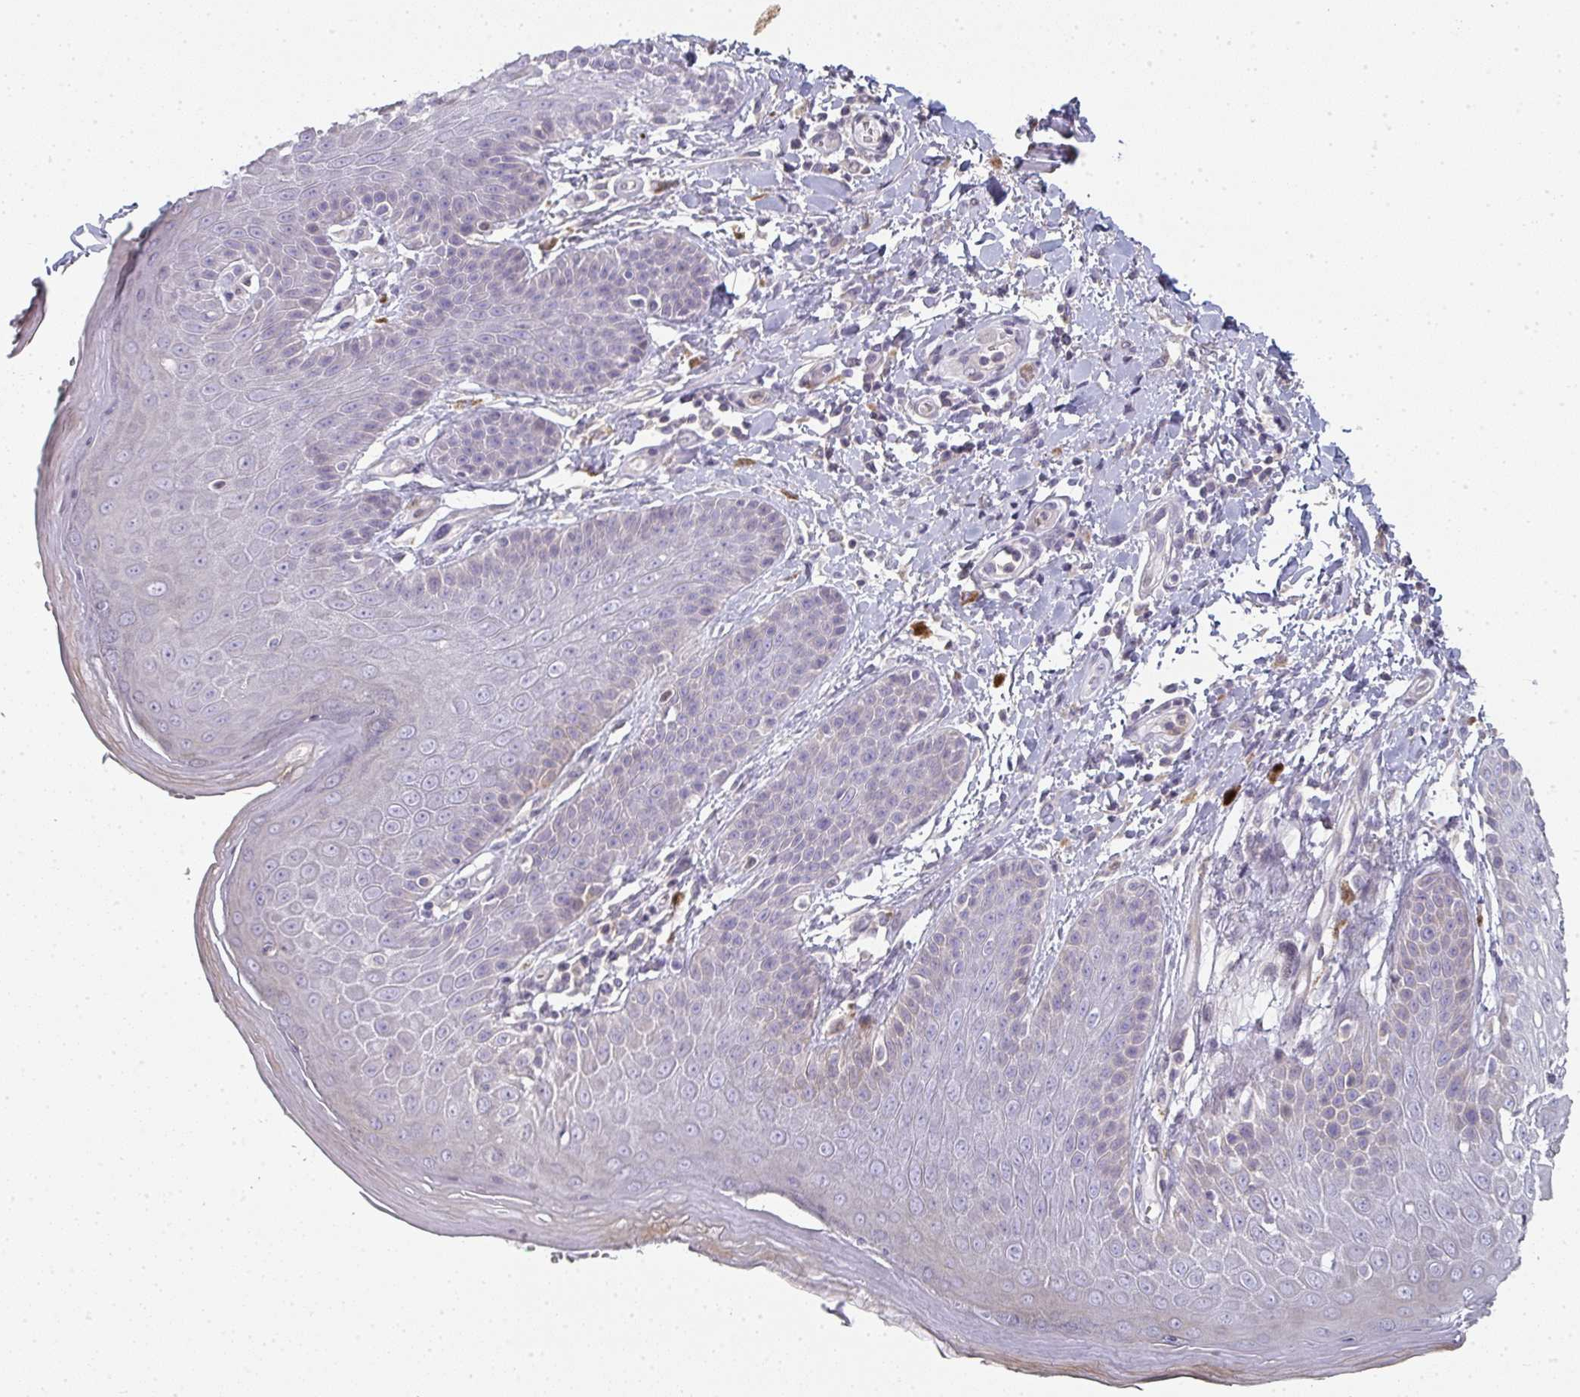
{"staining": {"intensity": "negative", "quantity": "none", "location": "none"}, "tissue": "skin", "cell_type": "Epidermal cells", "image_type": "normal", "snomed": [{"axis": "morphology", "description": "Normal tissue, NOS"}, {"axis": "topography", "description": "Peripheral nerve tissue"}], "caption": "Micrograph shows no significant protein staining in epidermal cells of benign skin.", "gene": "A1CF", "patient": {"sex": "male", "age": 51}}